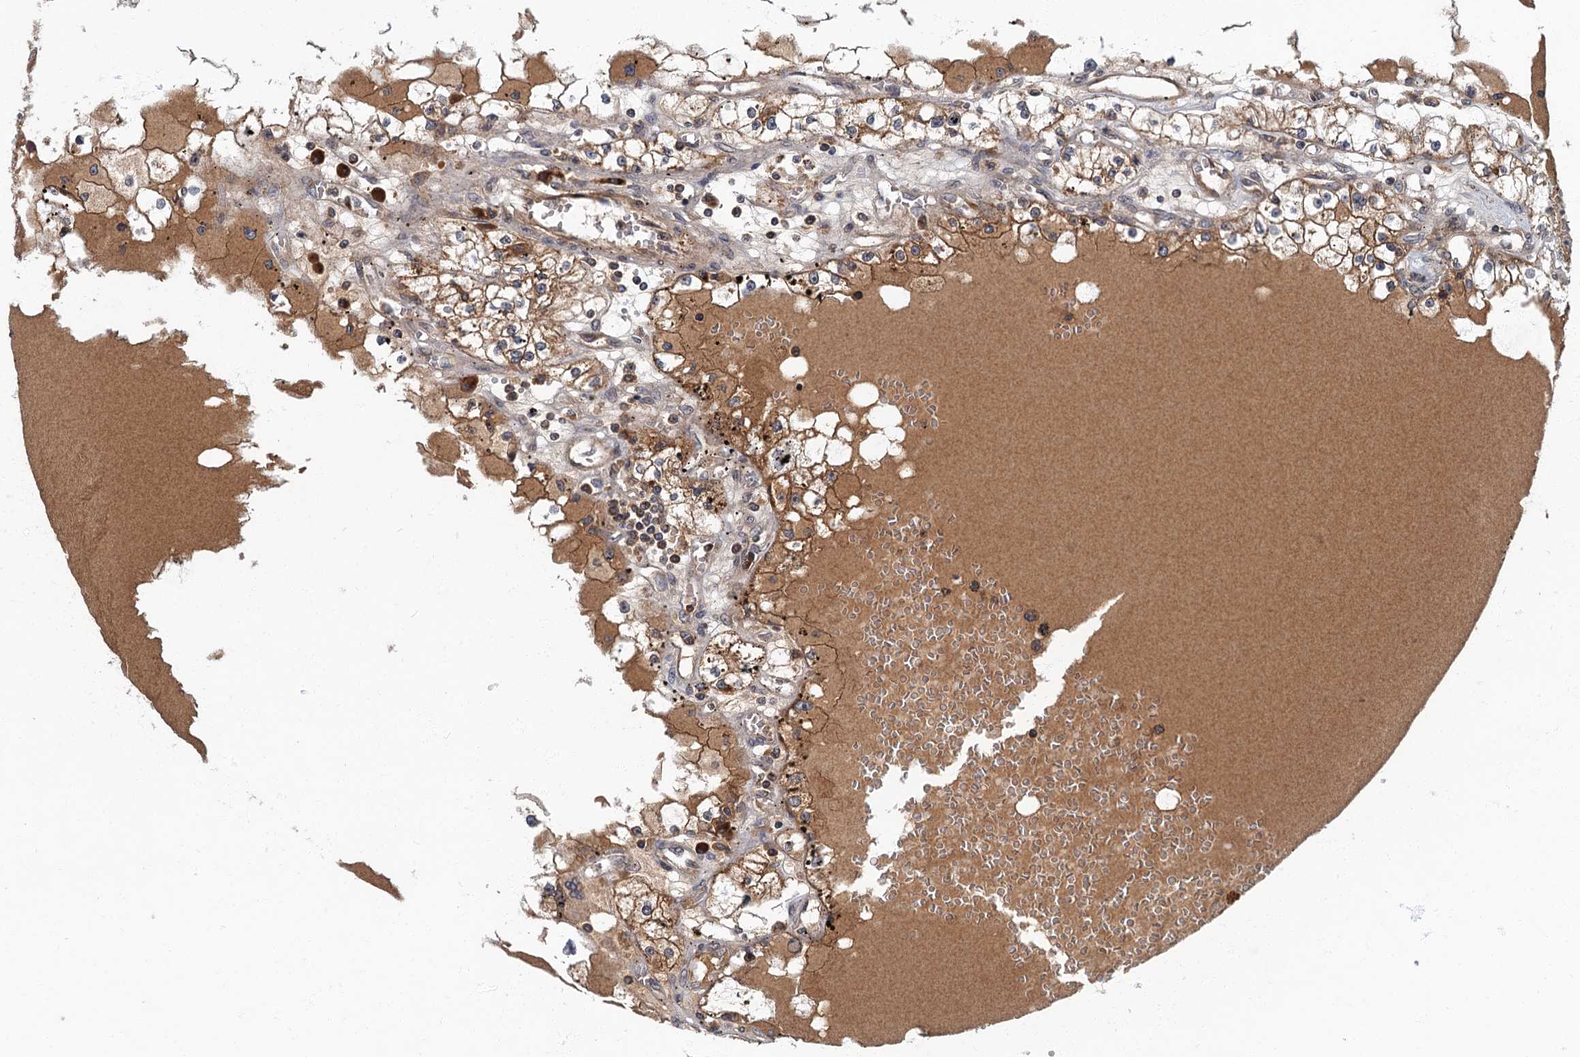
{"staining": {"intensity": "moderate", "quantity": "25%-75%", "location": "cytoplasmic/membranous"}, "tissue": "renal cancer", "cell_type": "Tumor cells", "image_type": "cancer", "snomed": [{"axis": "morphology", "description": "Adenocarcinoma, NOS"}, {"axis": "topography", "description": "Kidney"}], "caption": "There is medium levels of moderate cytoplasmic/membranous expression in tumor cells of renal cancer (adenocarcinoma), as demonstrated by immunohistochemical staining (brown color).", "gene": "SLC11A2", "patient": {"sex": "male", "age": 56}}